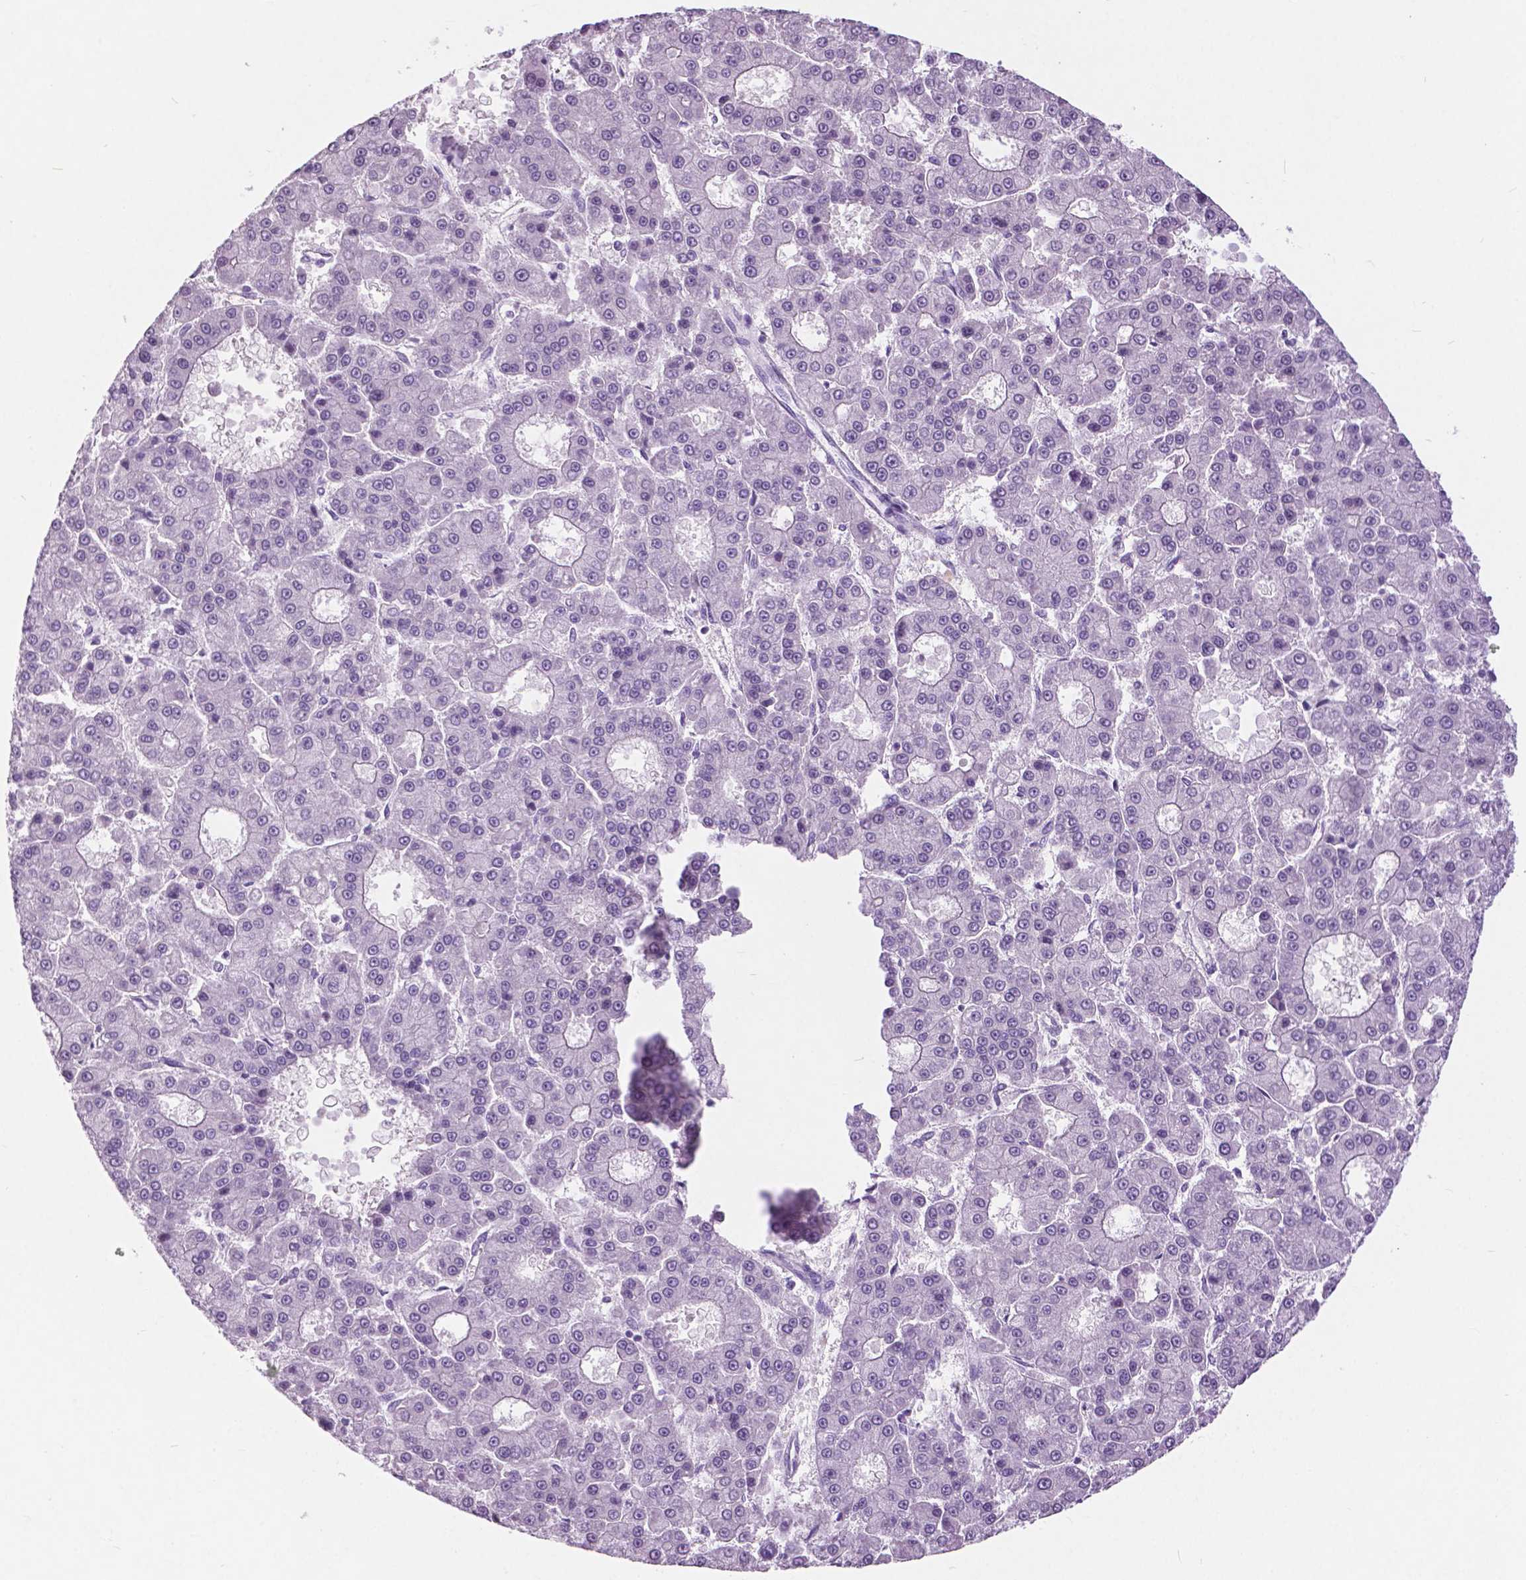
{"staining": {"intensity": "negative", "quantity": "none", "location": "none"}, "tissue": "liver cancer", "cell_type": "Tumor cells", "image_type": "cancer", "snomed": [{"axis": "morphology", "description": "Carcinoma, Hepatocellular, NOS"}, {"axis": "topography", "description": "Liver"}], "caption": "Tumor cells are negative for protein expression in human hepatocellular carcinoma (liver). The staining is performed using DAB brown chromogen with nuclei counter-stained in using hematoxylin.", "gene": "TP53TG5", "patient": {"sex": "male", "age": 70}}